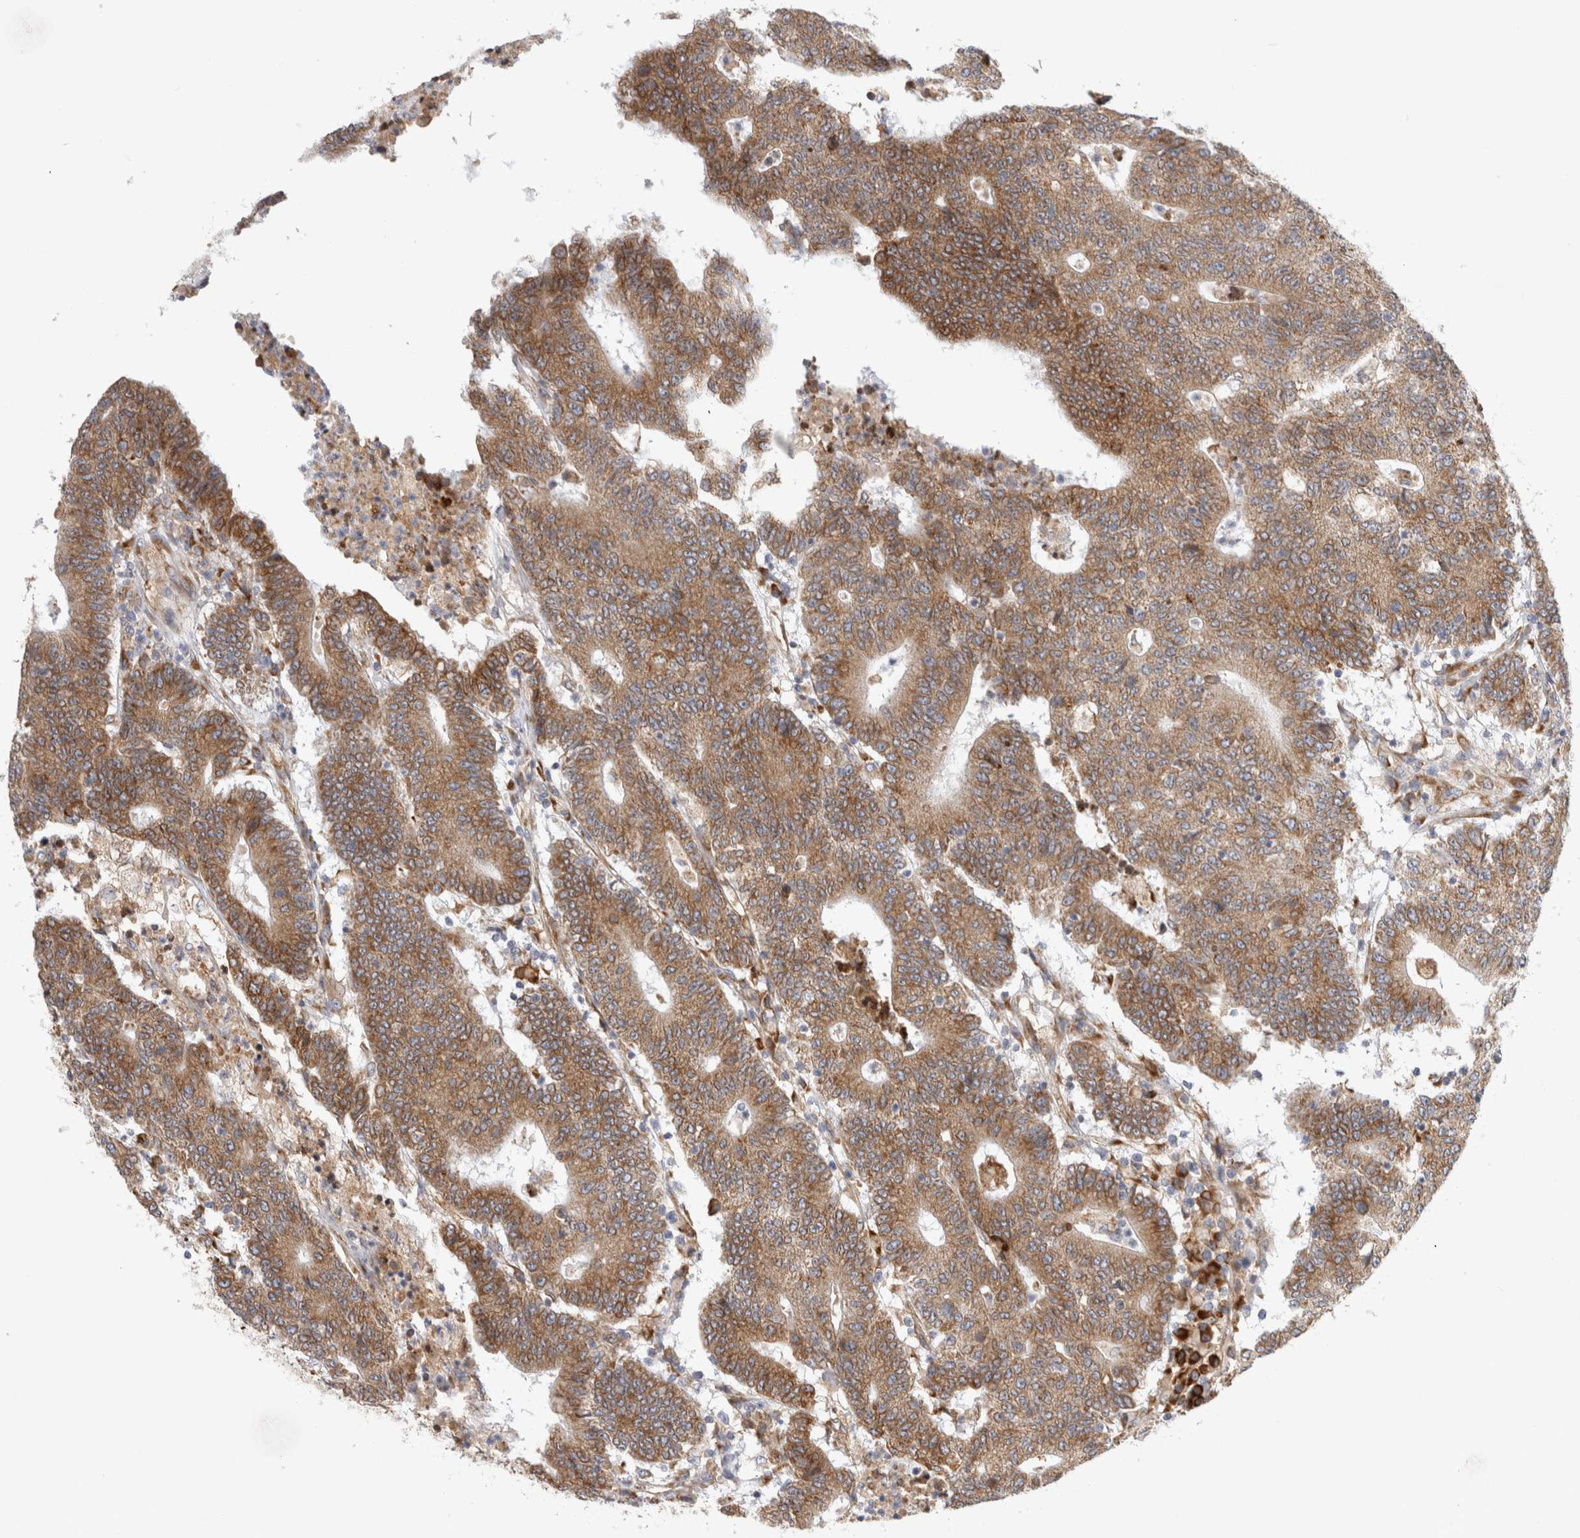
{"staining": {"intensity": "moderate", "quantity": ">75%", "location": "cytoplasmic/membranous"}, "tissue": "colorectal cancer", "cell_type": "Tumor cells", "image_type": "cancer", "snomed": [{"axis": "morphology", "description": "Normal tissue, NOS"}, {"axis": "morphology", "description": "Adenocarcinoma, NOS"}, {"axis": "topography", "description": "Colon"}], "caption": "Approximately >75% of tumor cells in colorectal cancer exhibit moderate cytoplasmic/membranous protein expression as visualized by brown immunohistochemical staining.", "gene": "RPN2", "patient": {"sex": "female", "age": 75}}